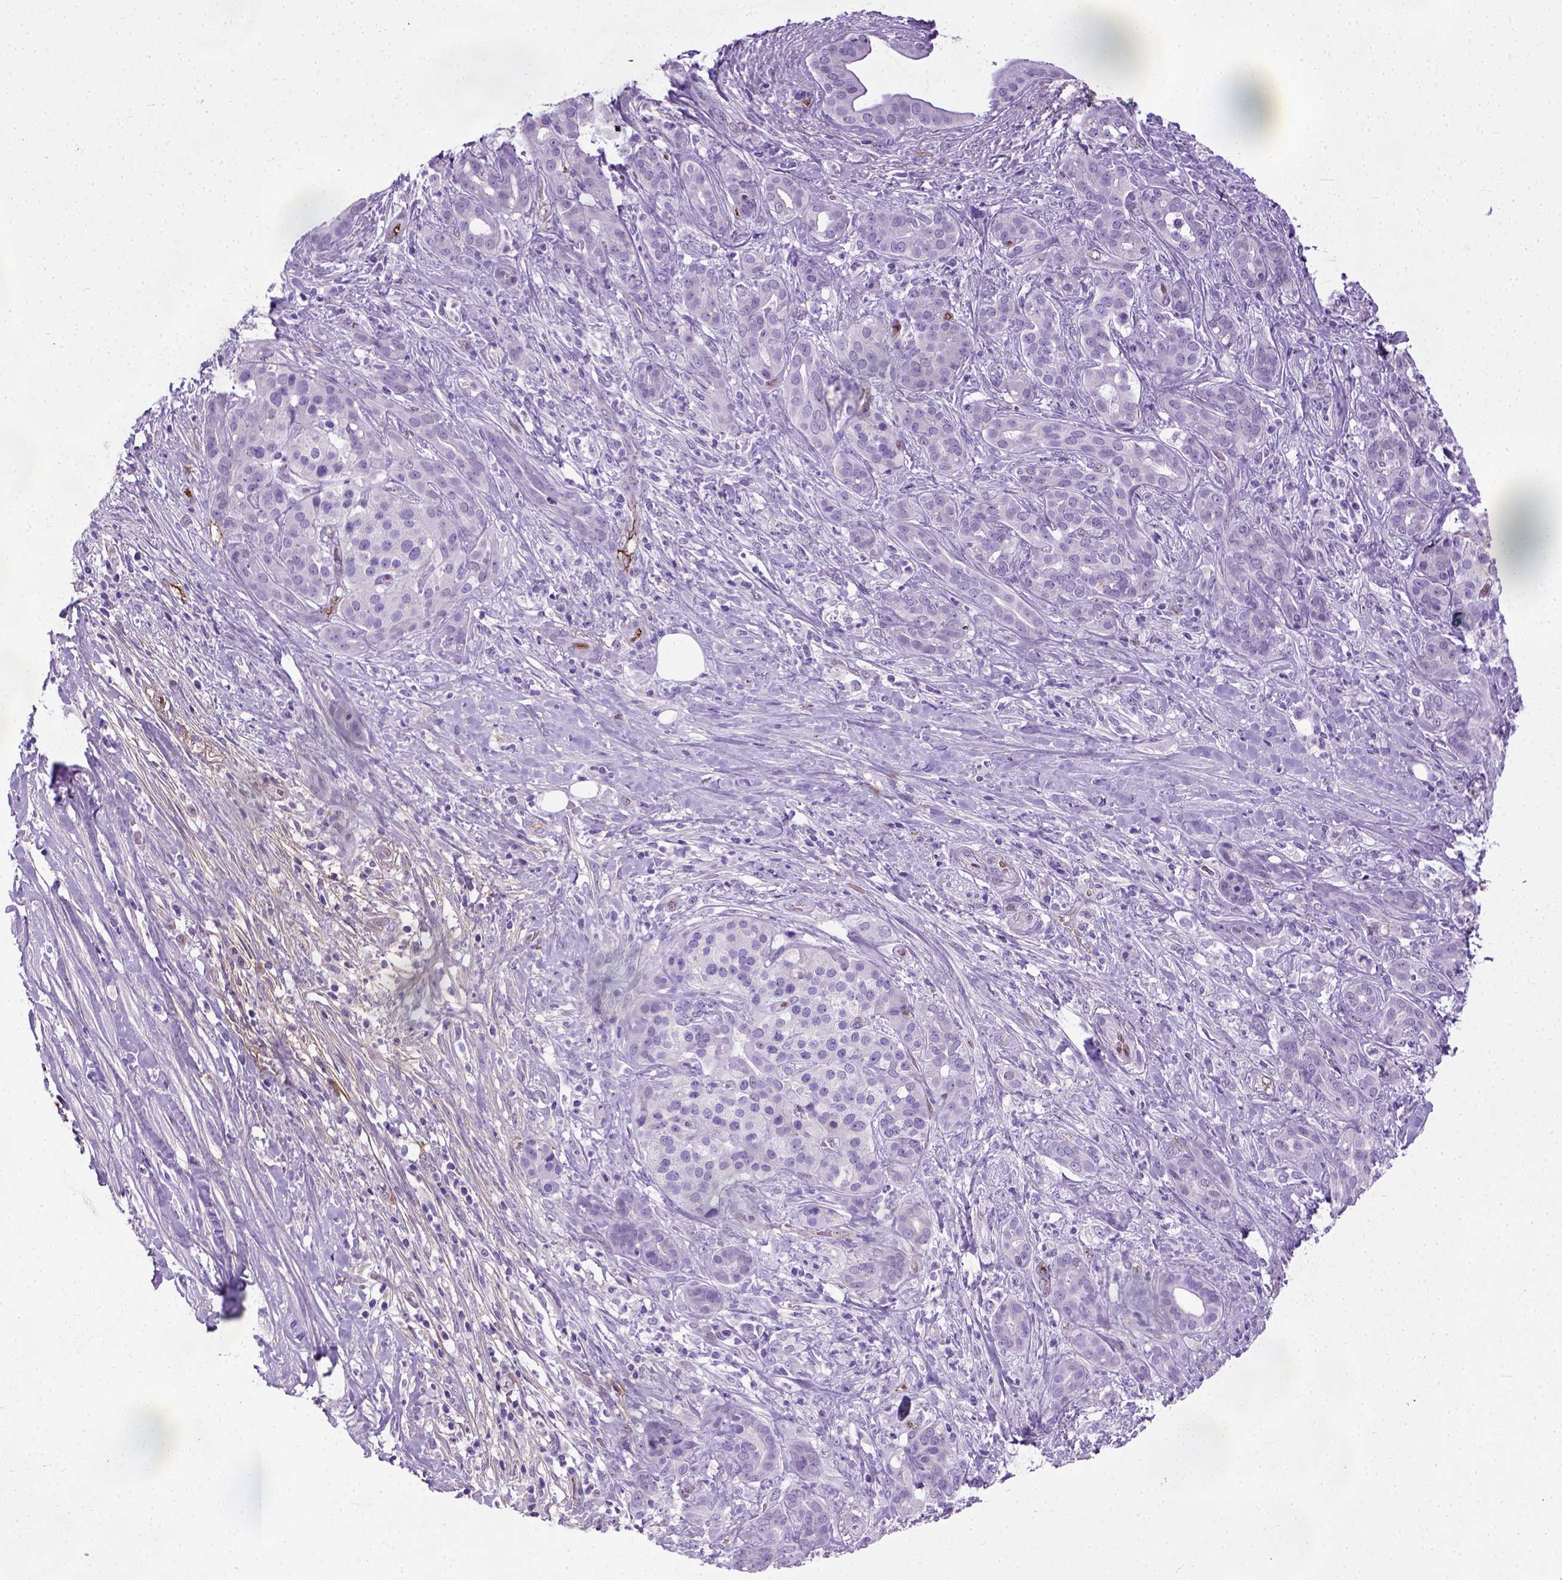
{"staining": {"intensity": "negative", "quantity": "none", "location": "none"}, "tissue": "pancreatic cancer", "cell_type": "Tumor cells", "image_type": "cancer", "snomed": [{"axis": "morphology", "description": "Normal tissue, NOS"}, {"axis": "morphology", "description": "Inflammation, NOS"}, {"axis": "morphology", "description": "Adenocarcinoma, NOS"}, {"axis": "topography", "description": "Pancreas"}], "caption": "Tumor cells show no significant protein expression in pancreatic adenocarcinoma.", "gene": "ADAMTS8", "patient": {"sex": "male", "age": 57}}